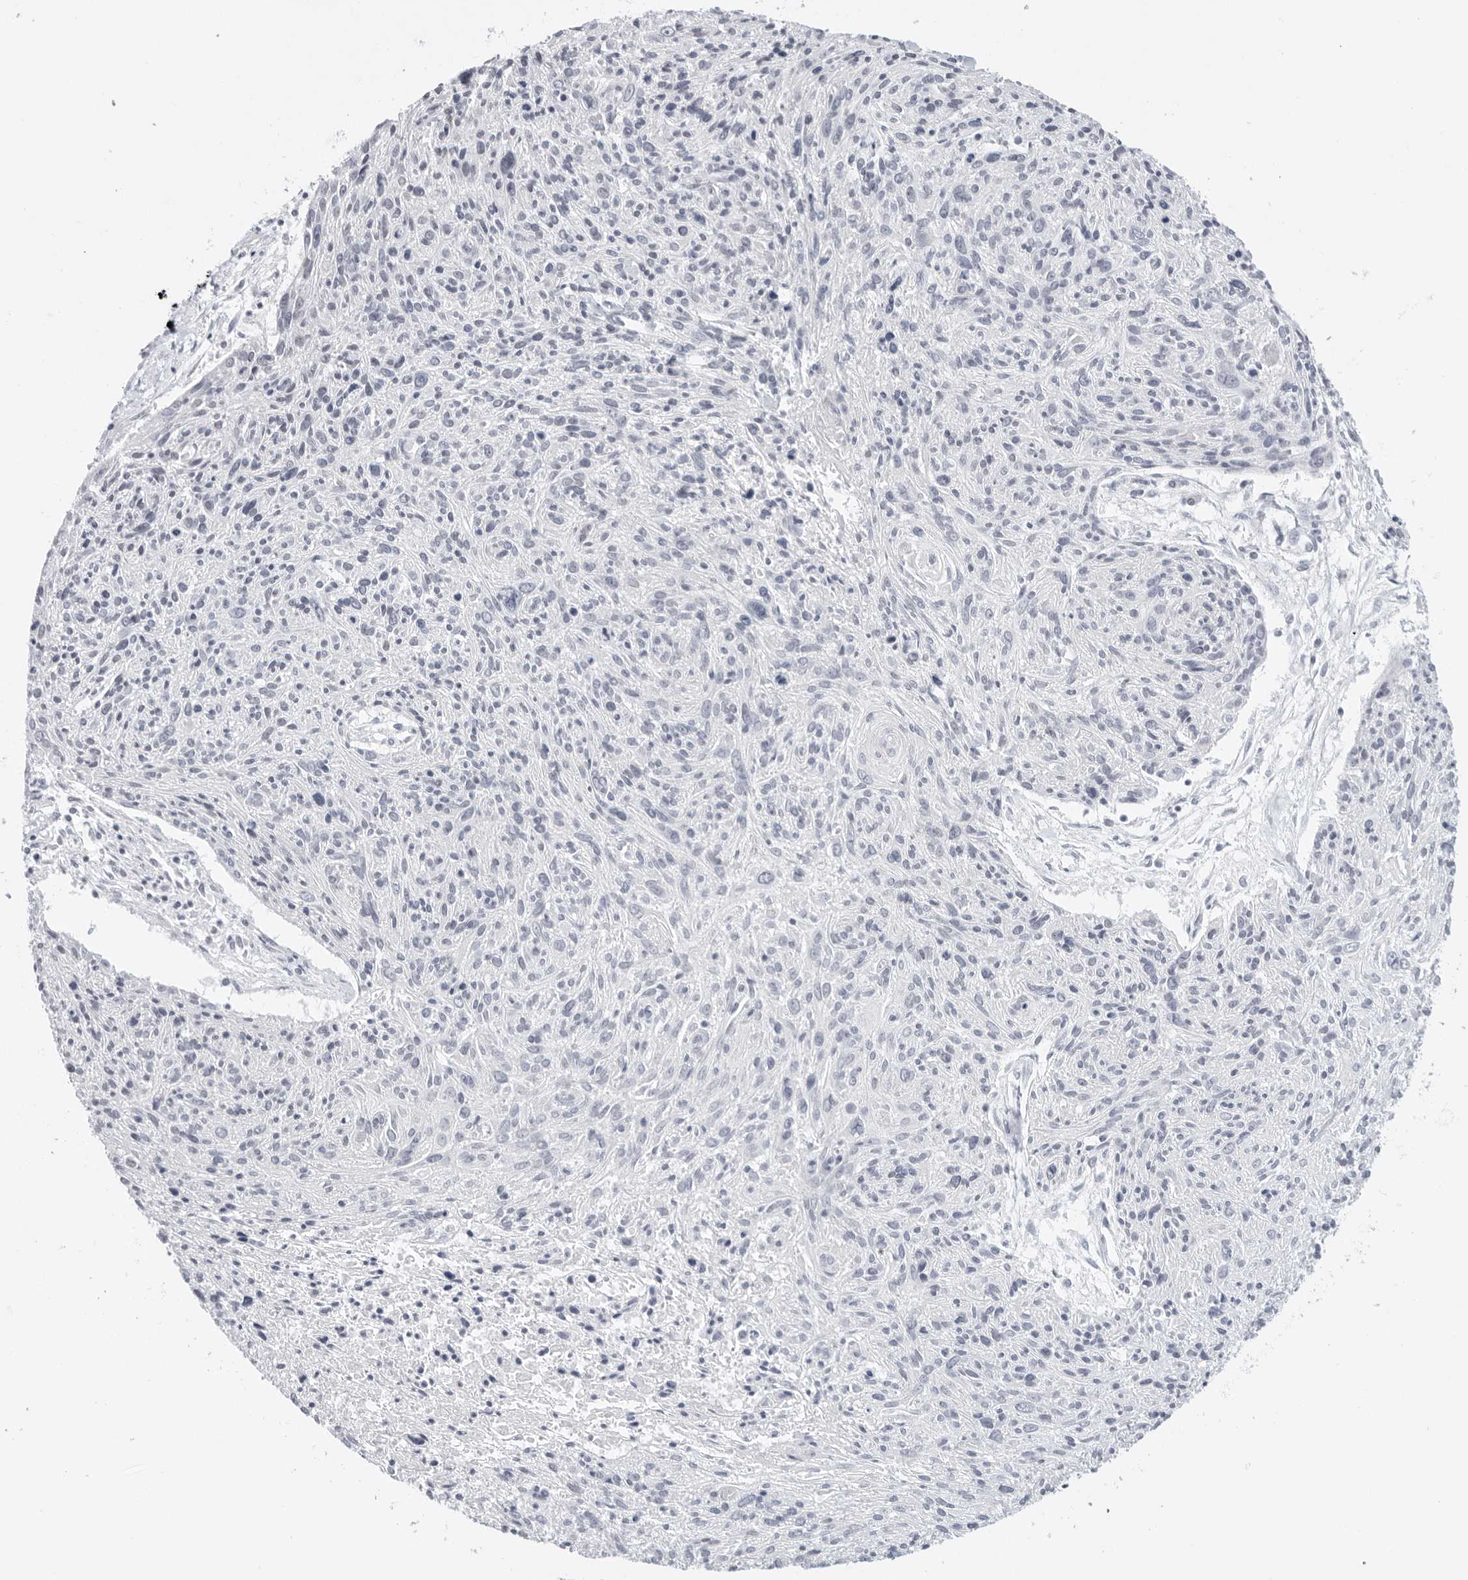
{"staining": {"intensity": "negative", "quantity": "none", "location": "none"}, "tissue": "cervical cancer", "cell_type": "Tumor cells", "image_type": "cancer", "snomed": [{"axis": "morphology", "description": "Squamous cell carcinoma, NOS"}, {"axis": "topography", "description": "Cervix"}], "caption": "Micrograph shows no protein expression in tumor cells of squamous cell carcinoma (cervical) tissue.", "gene": "FLG2", "patient": {"sex": "female", "age": 51}}